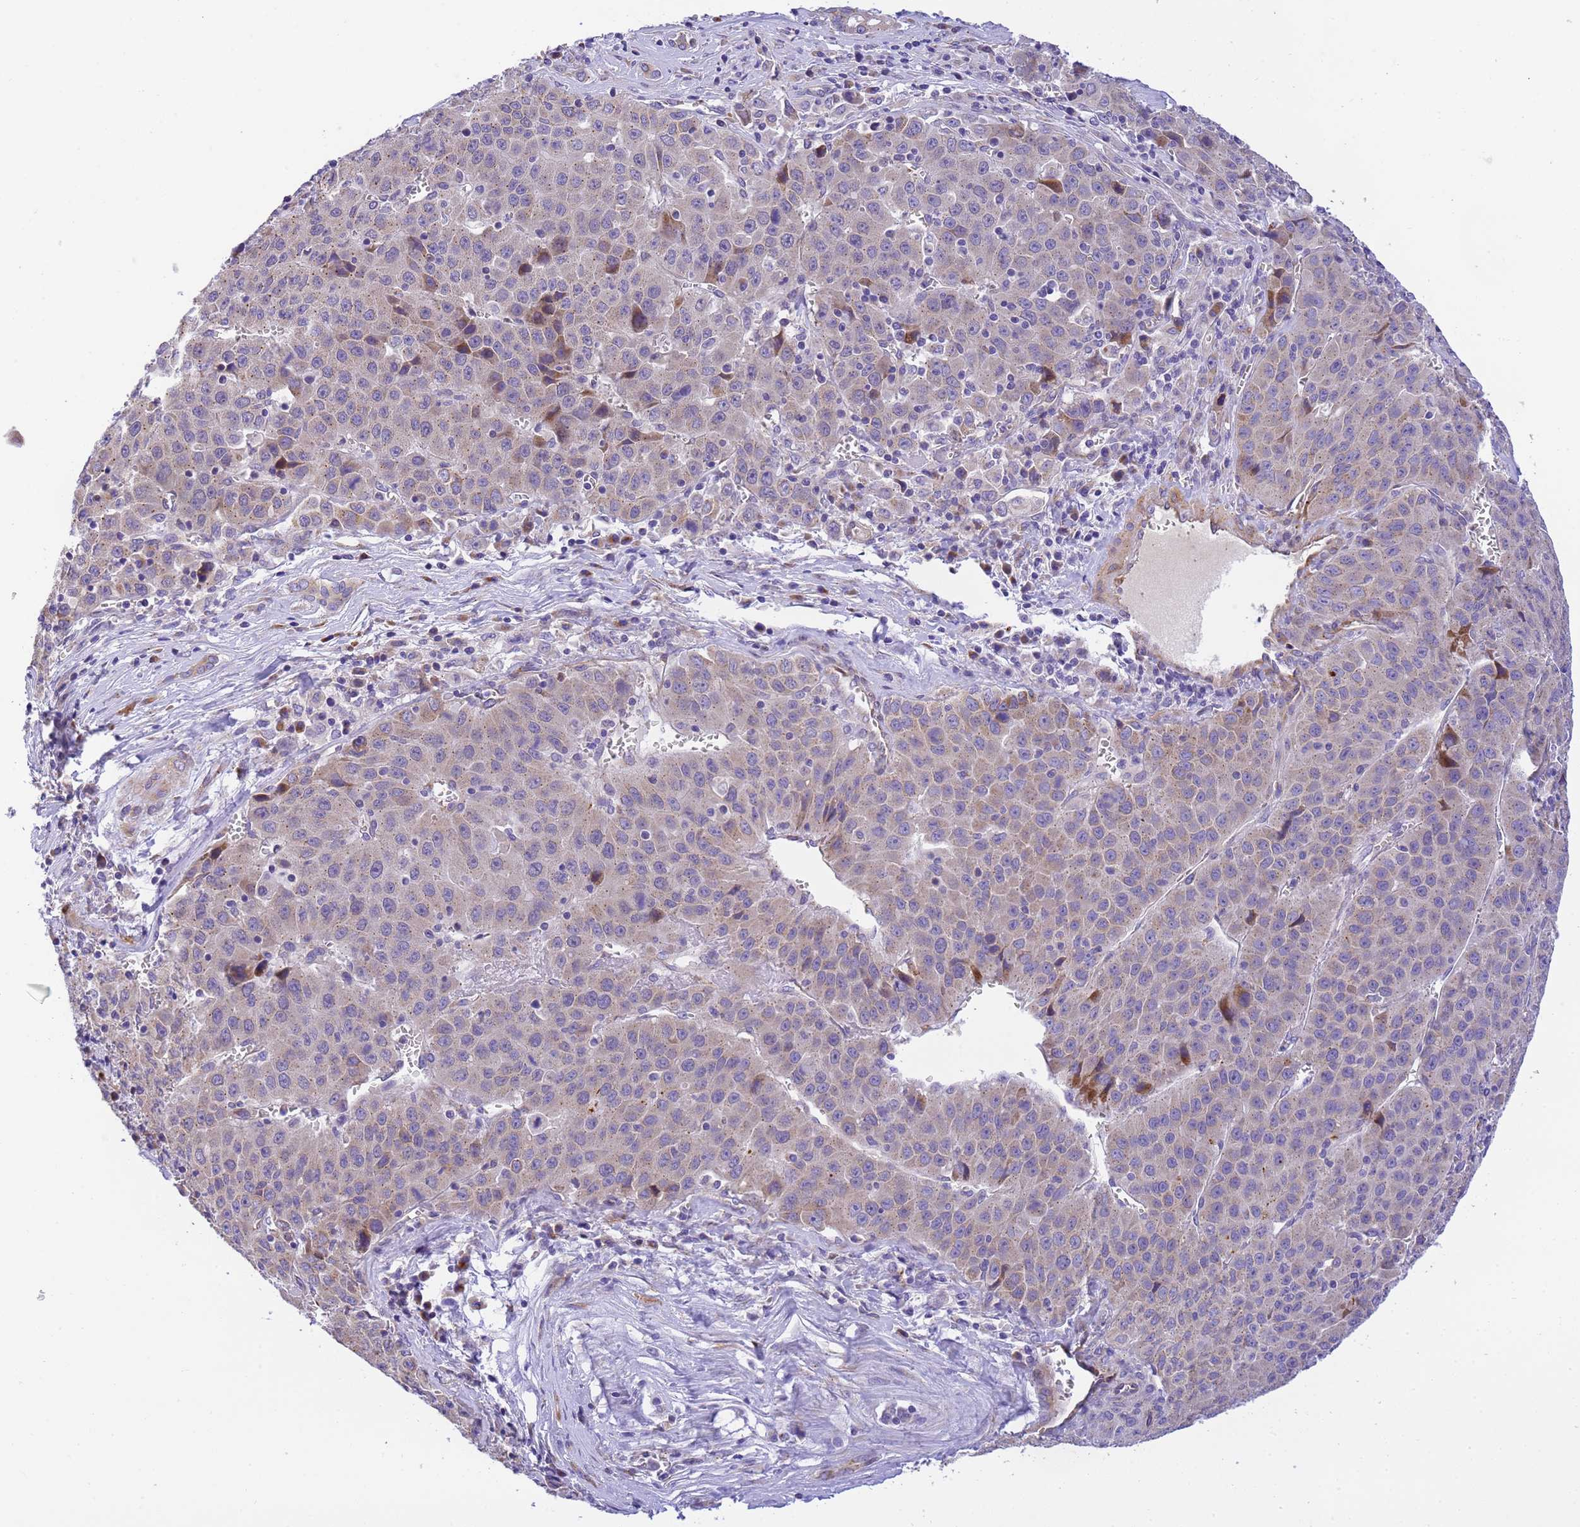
{"staining": {"intensity": "weak", "quantity": "<25%", "location": "cytoplasmic/membranous"}, "tissue": "liver cancer", "cell_type": "Tumor cells", "image_type": "cancer", "snomed": [{"axis": "morphology", "description": "Carcinoma, Hepatocellular, NOS"}, {"axis": "topography", "description": "Liver"}], "caption": "Tumor cells show no significant protein positivity in hepatocellular carcinoma (liver).", "gene": "RHBDD3", "patient": {"sex": "female", "age": 53}}